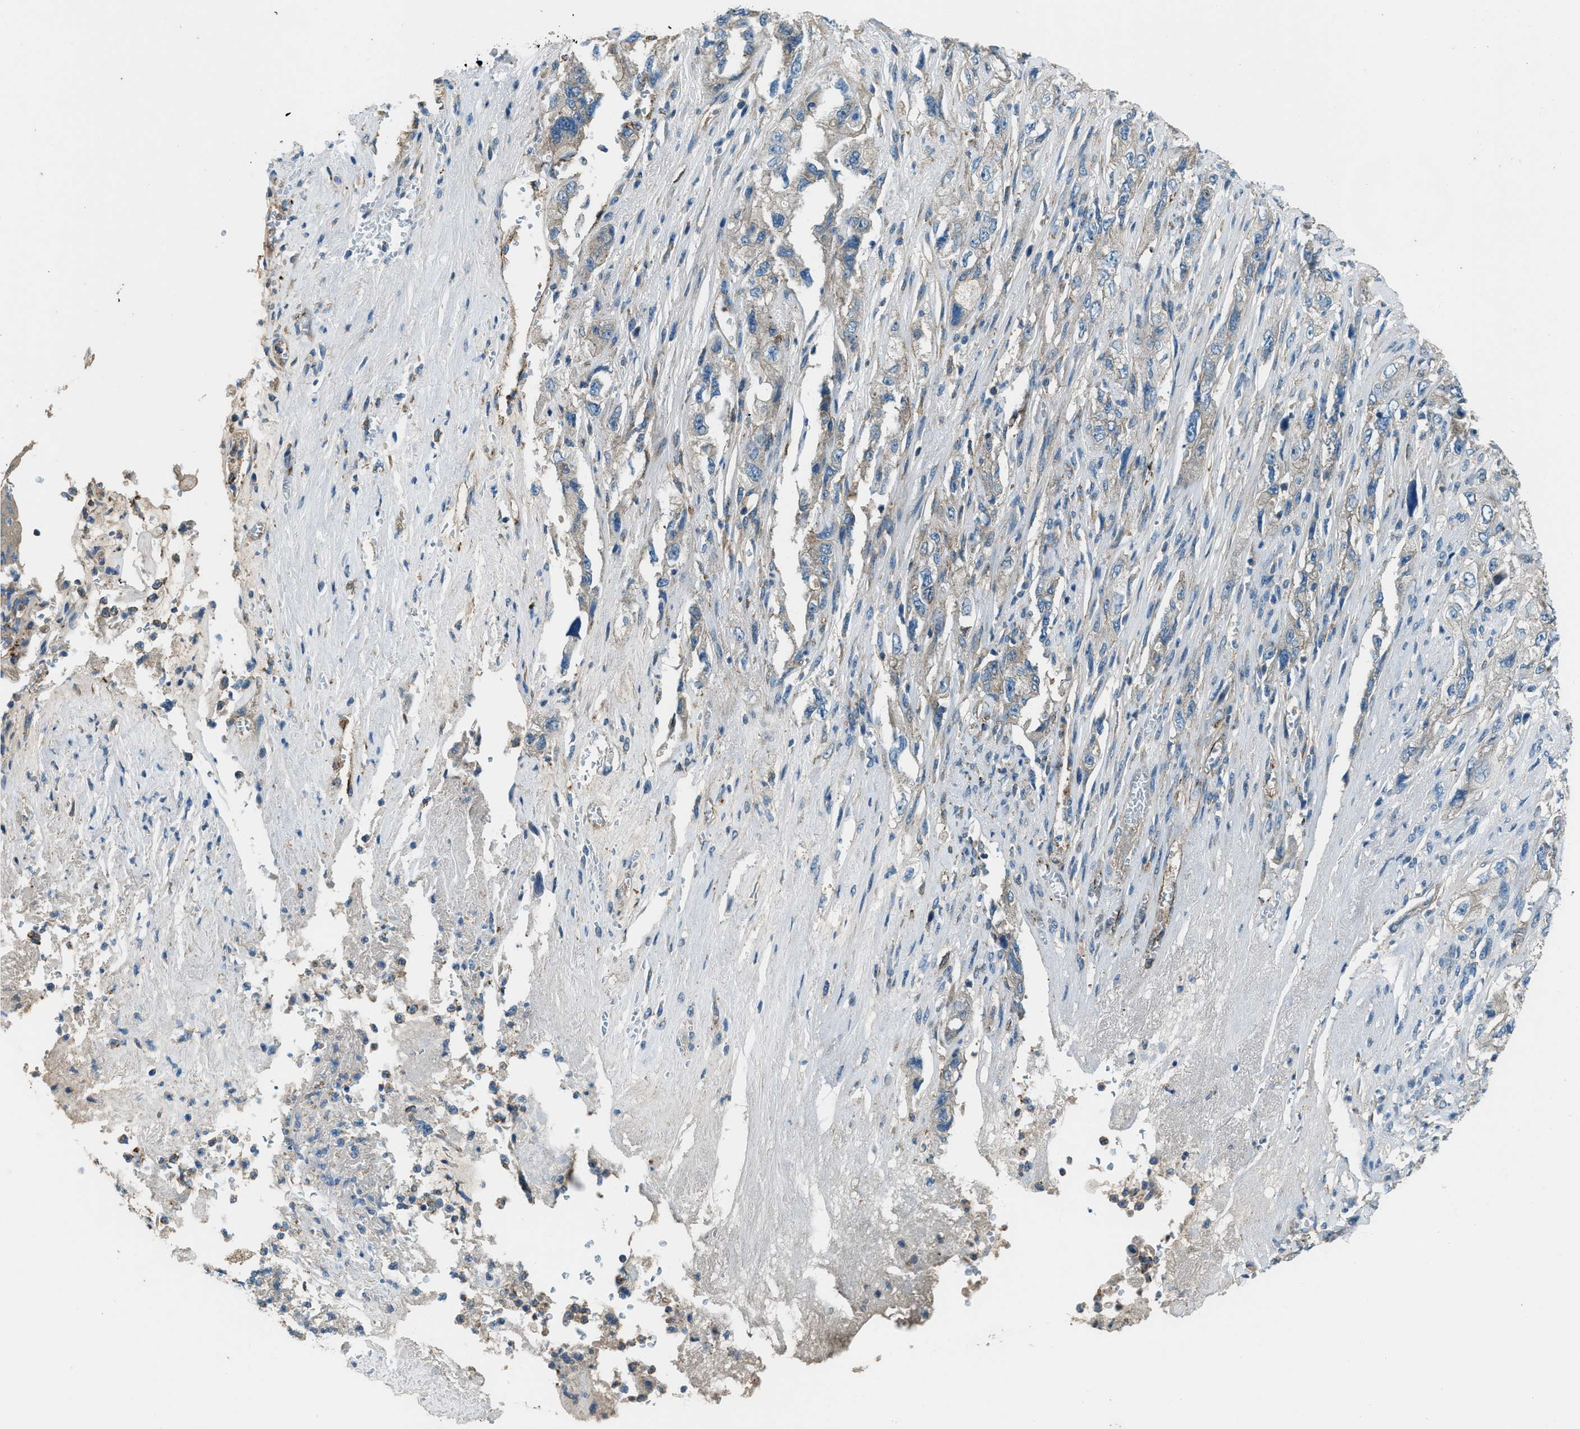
{"staining": {"intensity": "negative", "quantity": "none", "location": "none"}, "tissue": "pancreatic cancer", "cell_type": "Tumor cells", "image_type": "cancer", "snomed": [{"axis": "morphology", "description": "Adenocarcinoma, NOS"}, {"axis": "topography", "description": "Pancreas"}], "caption": "Tumor cells show no significant staining in adenocarcinoma (pancreatic). (Brightfield microscopy of DAB IHC at high magnification).", "gene": "SVIL", "patient": {"sex": "female", "age": 73}}